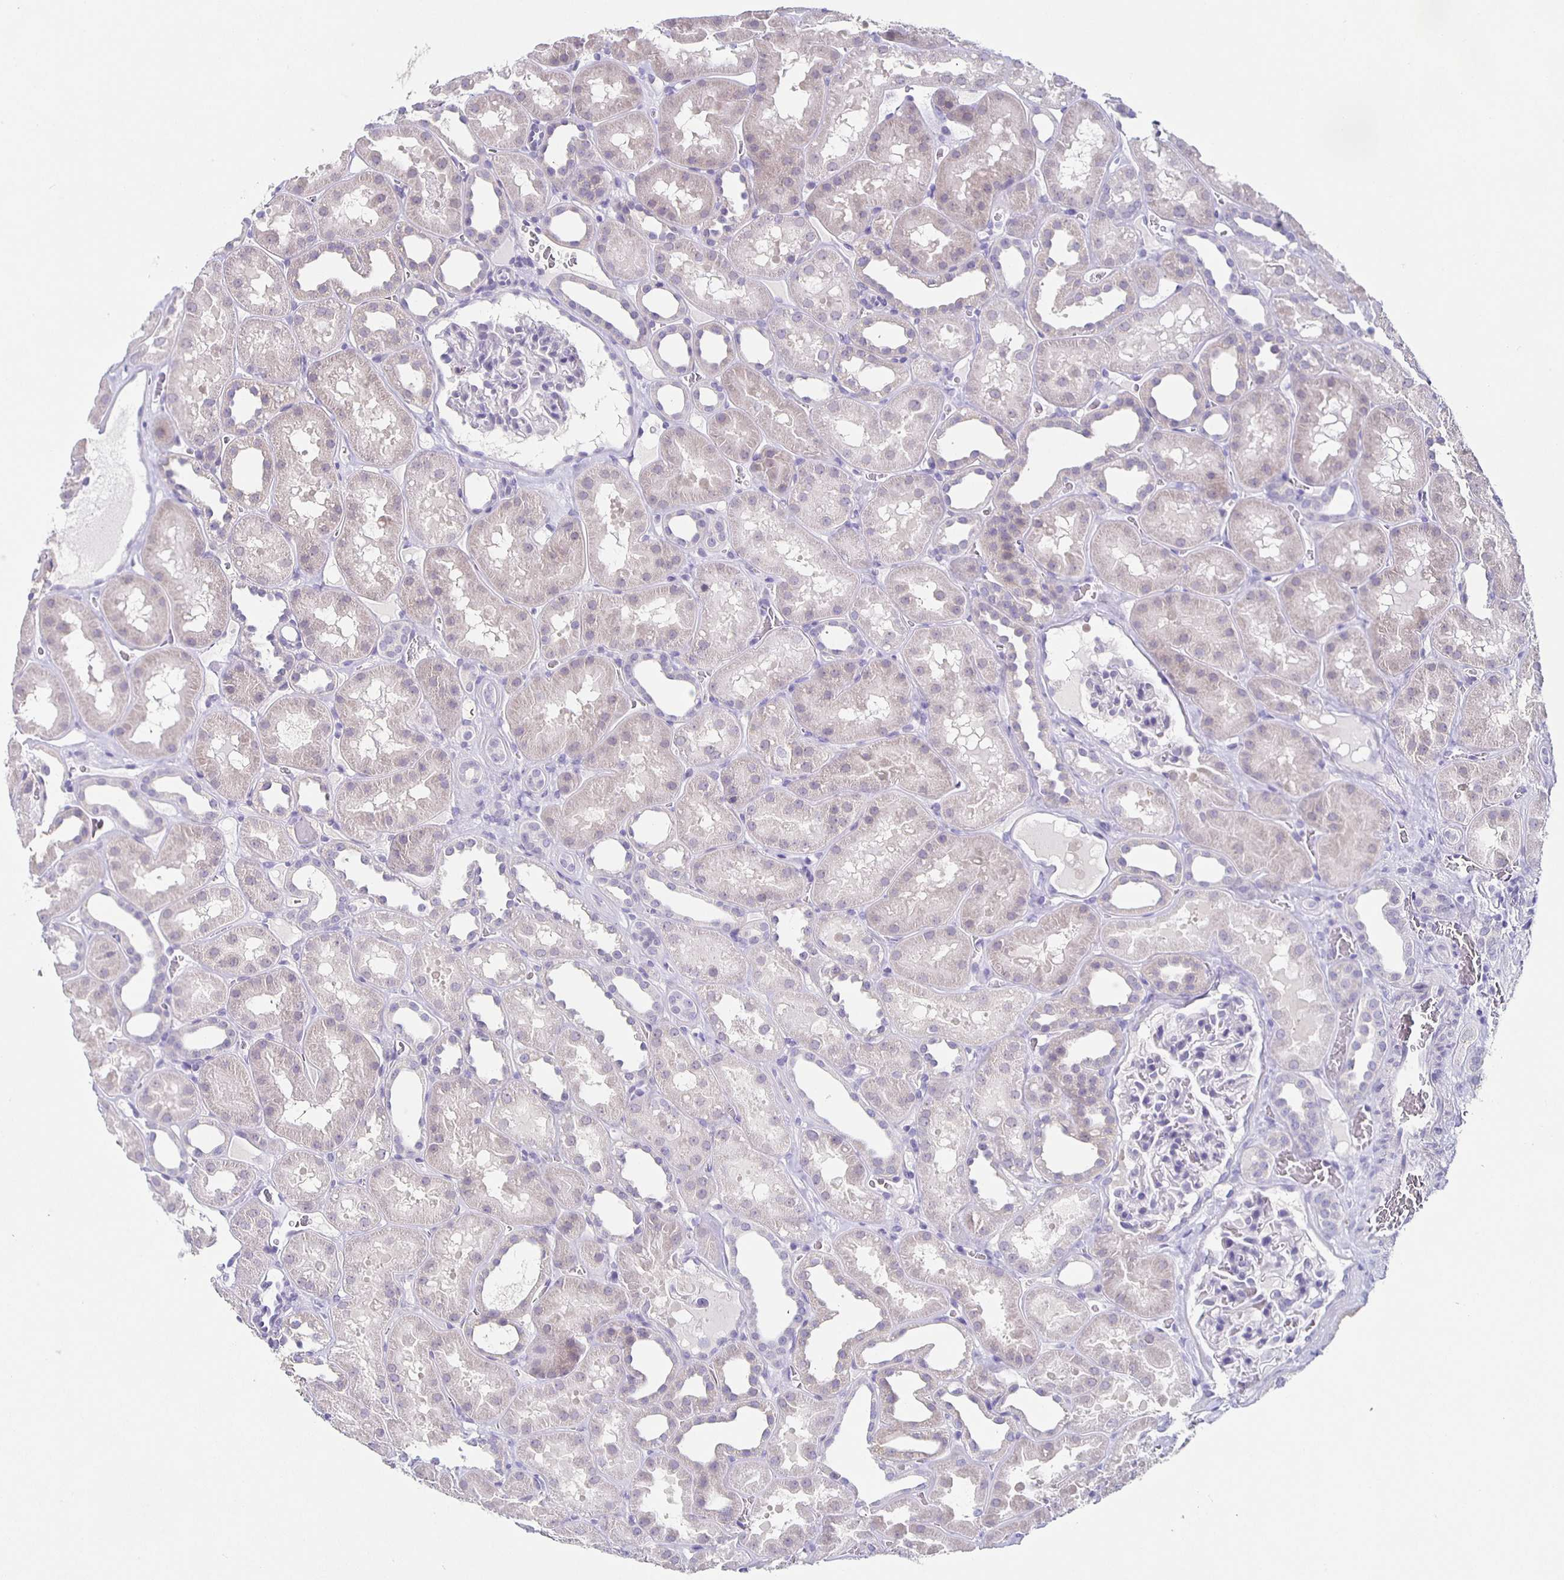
{"staining": {"intensity": "negative", "quantity": "none", "location": "none"}, "tissue": "kidney", "cell_type": "Cells in glomeruli", "image_type": "normal", "snomed": [{"axis": "morphology", "description": "Normal tissue, NOS"}, {"axis": "topography", "description": "Kidney"}], "caption": "This is an IHC photomicrograph of benign kidney. There is no positivity in cells in glomeruli.", "gene": "CARNS1", "patient": {"sex": "female", "age": 41}}